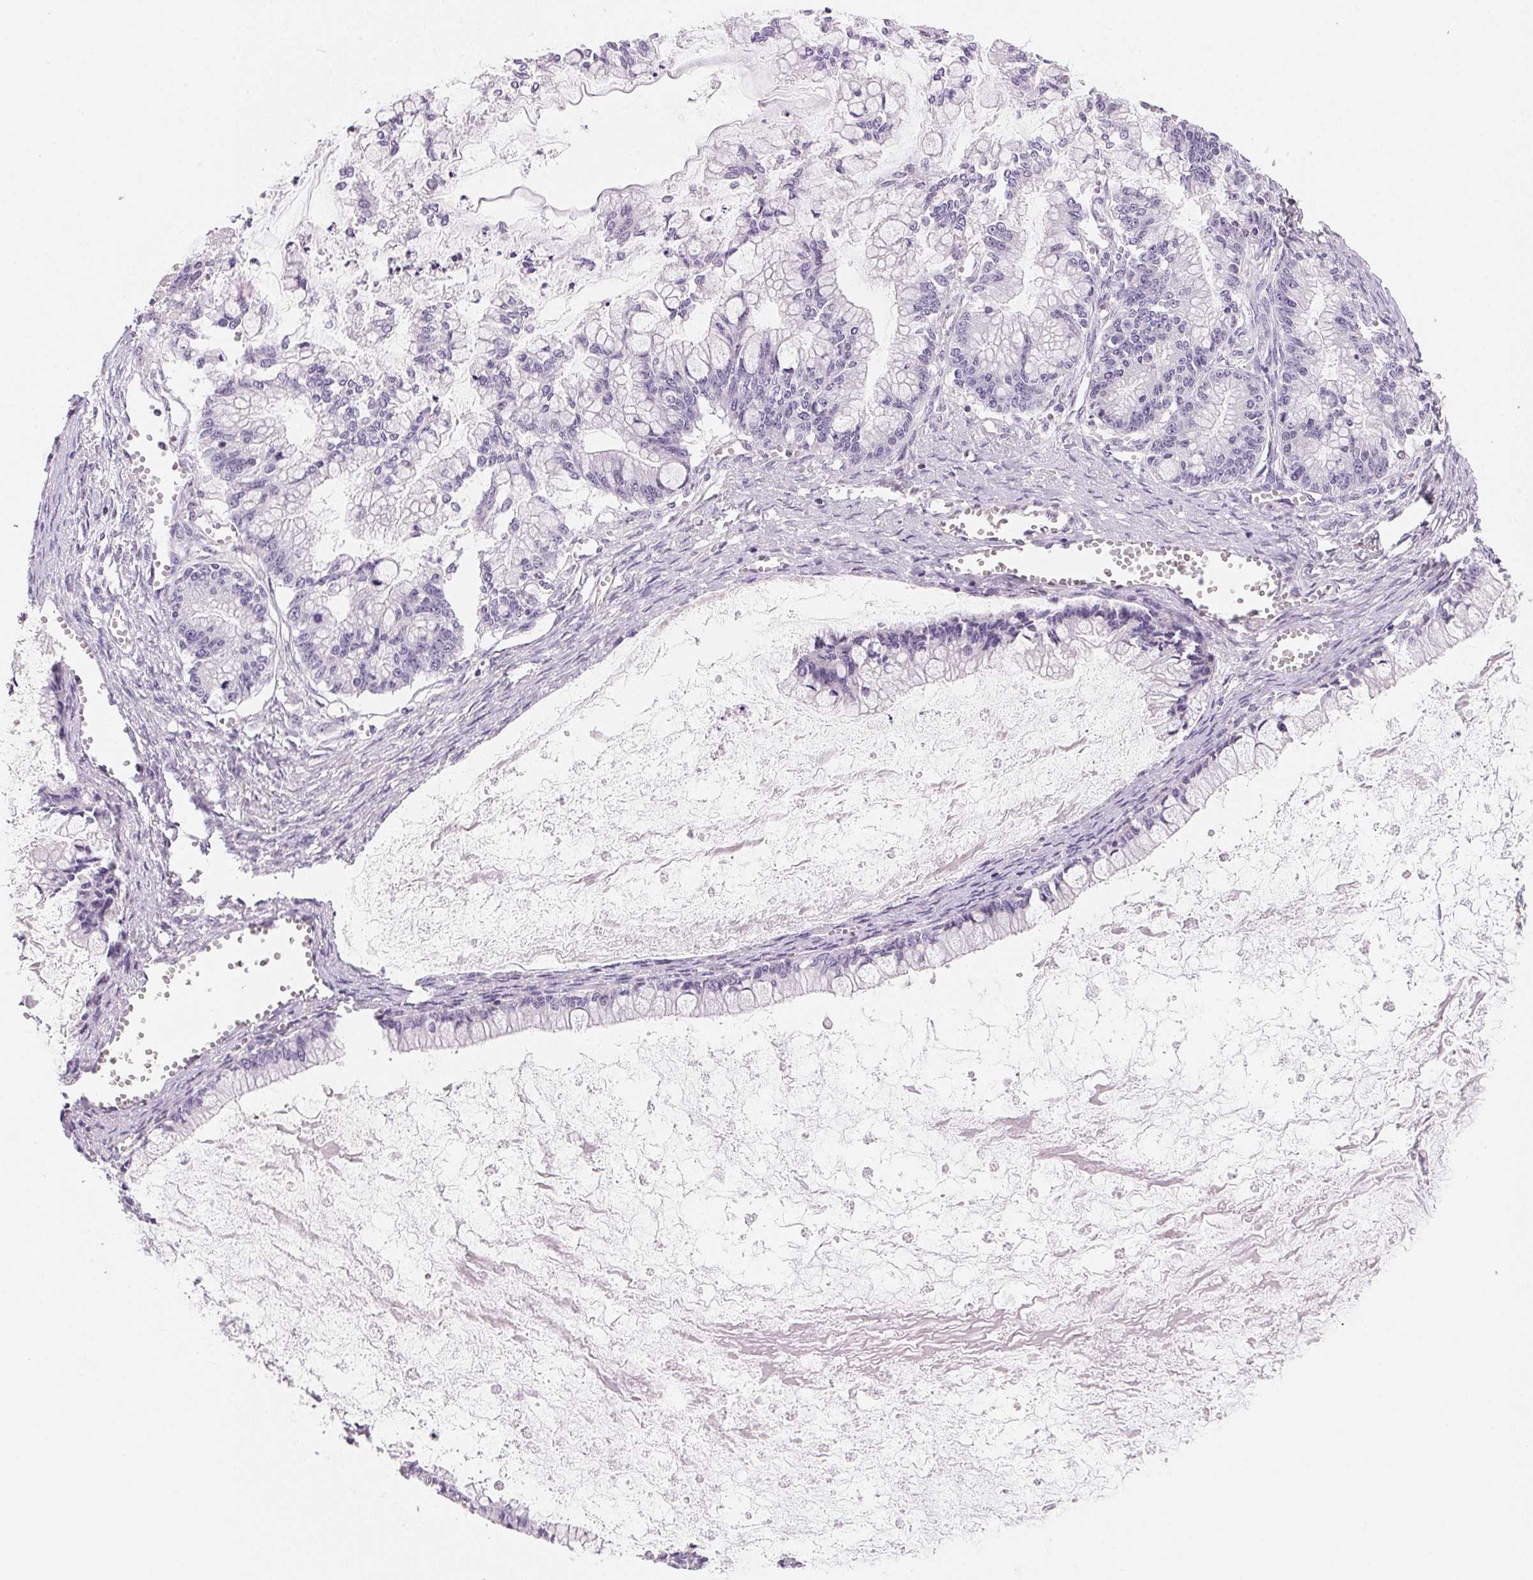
{"staining": {"intensity": "negative", "quantity": "none", "location": "none"}, "tissue": "ovarian cancer", "cell_type": "Tumor cells", "image_type": "cancer", "snomed": [{"axis": "morphology", "description": "Cystadenocarcinoma, mucinous, NOS"}, {"axis": "topography", "description": "Ovary"}], "caption": "High power microscopy photomicrograph of an immunohistochemistry micrograph of ovarian mucinous cystadenocarcinoma, revealing no significant staining in tumor cells. The staining is performed using DAB brown chromogen with nuclei counter-stained in using hematoxylin.", "gene": "GIPC2", "patient": {"sex": "female", "age": 67}}